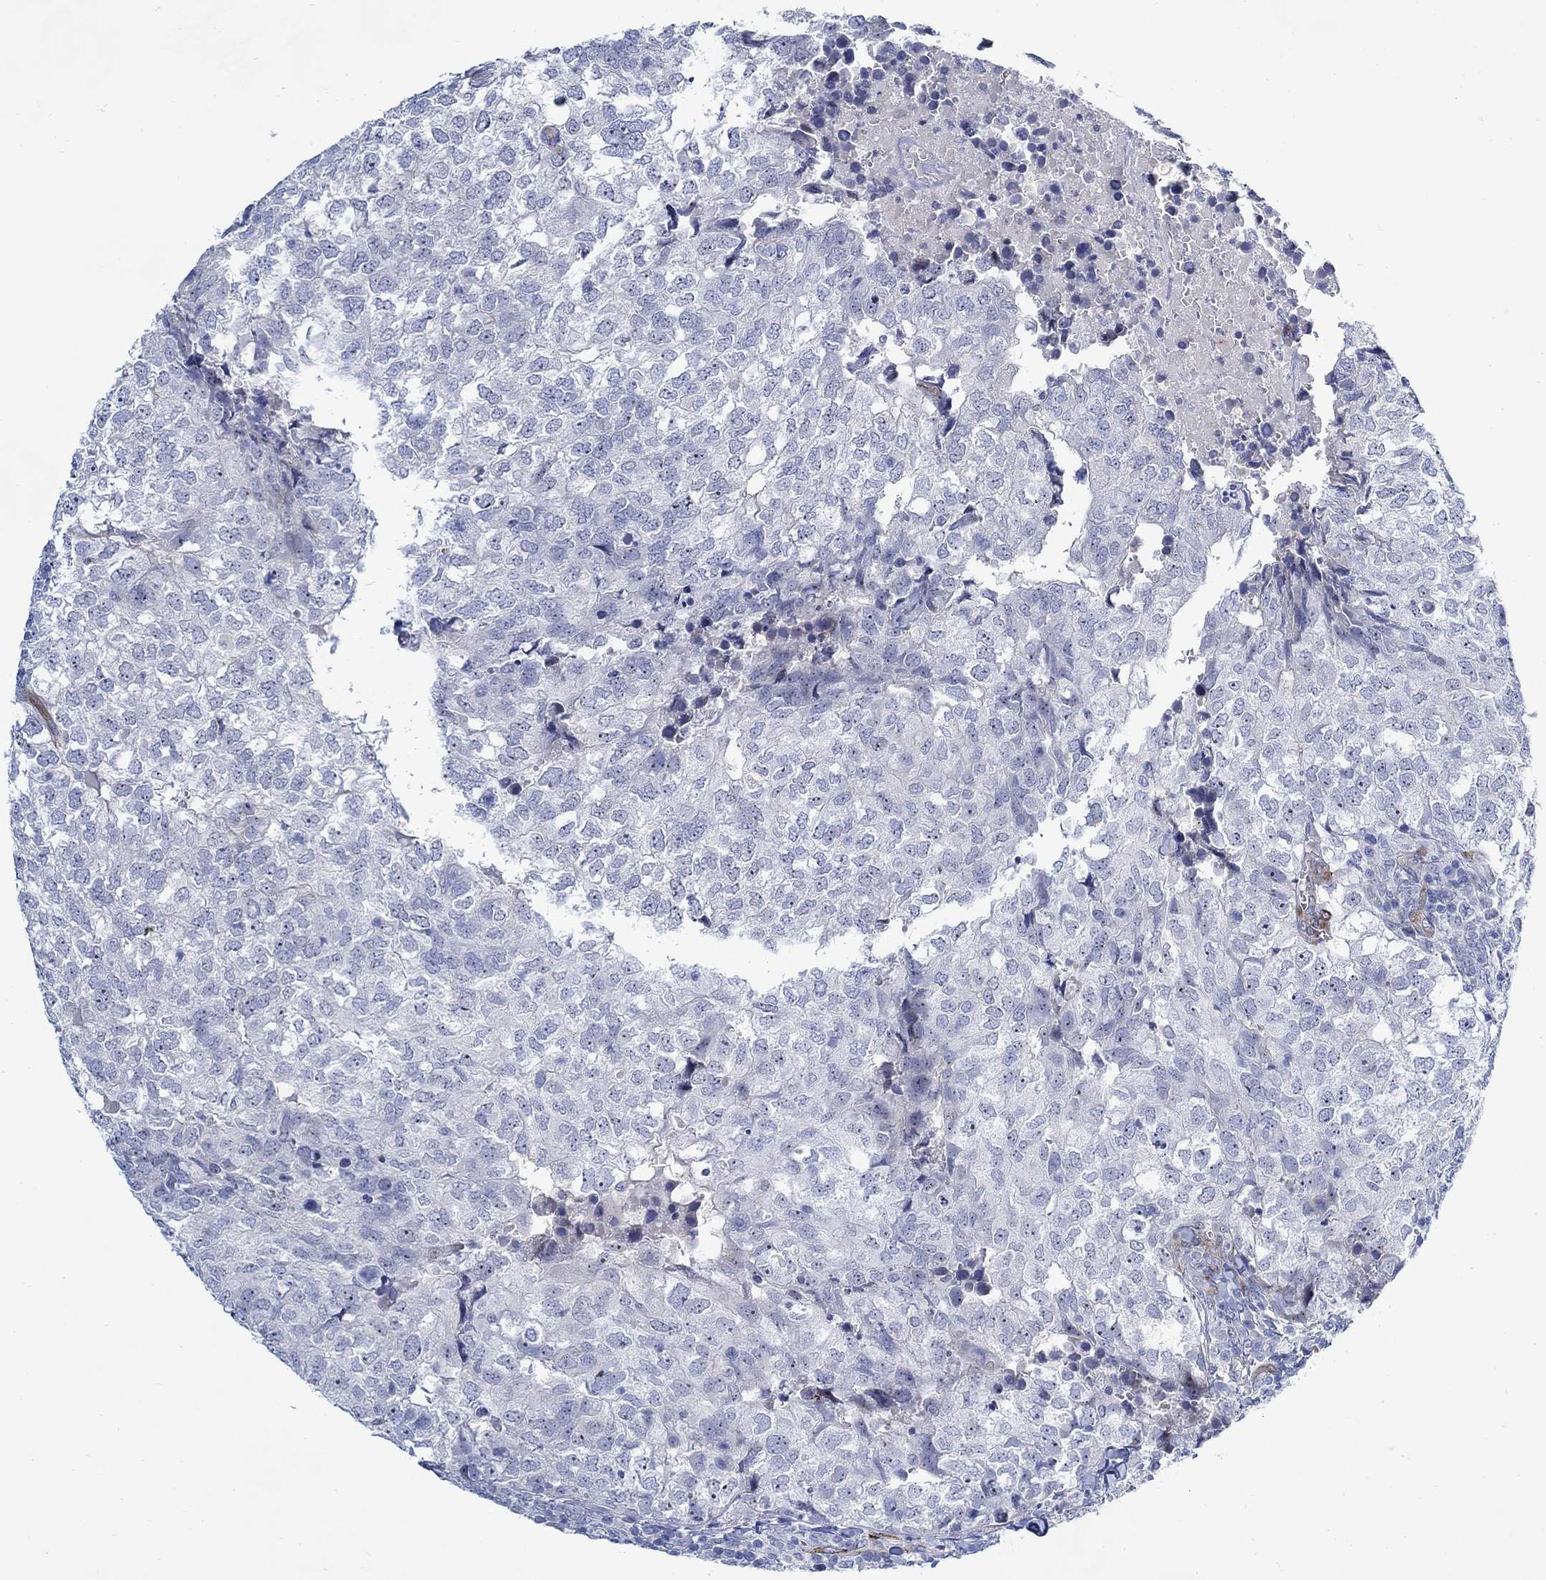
{"staining": {"intensity": "negative", "quantity": "none", "location": "none"}, "tissue": "breast cancer", "cell_type": "Tumor cells", "image_type": "cancer", "snomed": [{"axis": "morphology", "description": "Duct carcinoma"}, {"axis": "topography", "description": "Breast"}], "caption": "The immunohistochemistry image has no significant staining in tumor cells of breast cancer tissue. The staining is performed using DAB (3,3'-diaminobenzidine) brown chromogen with nuclei counter-stained in using hematoxylin.", "gene": "KSR2", "patient": {"sex": "female", "age": 30}}